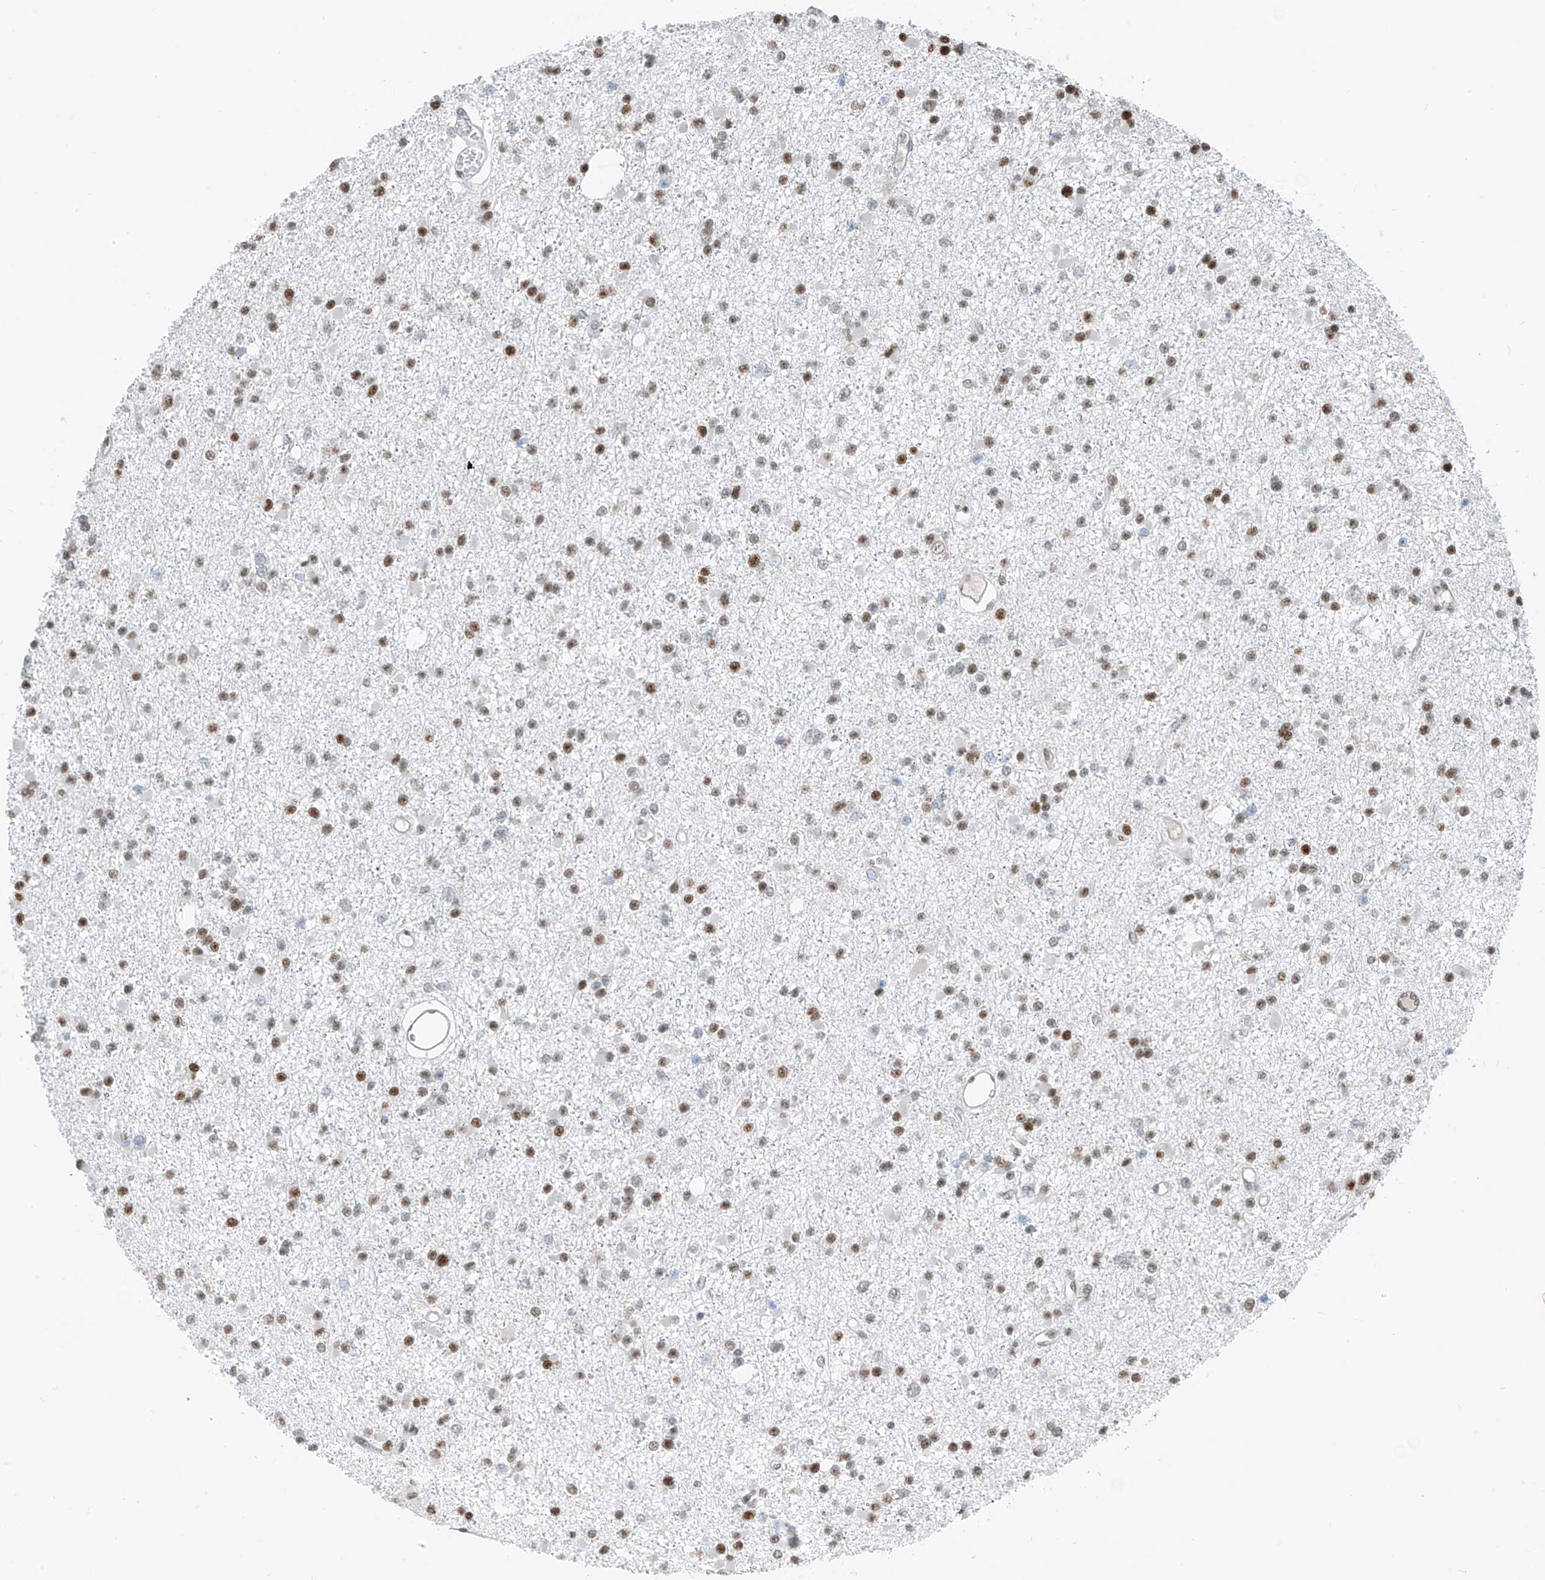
{"staining": {"intensity": "moderate", "quantity": "25%-75%", "location": "nuclear"}, "tissue": "glioma", "cell_type": "Tumor cells", "image_type": "cancer", "snomed": [{"axis": "morphology", "description": "Glioma, malignant, Low grade"}, {"axis": "topography", "description": "Brain"}], "caption": "DAB immunohistochemical staining of glioma shows moderate nuclear protein positivity in approximately 25%-75% of tumor cells.", "gene": "RBP7", "patient": {"sex": "female", "age": 22}}